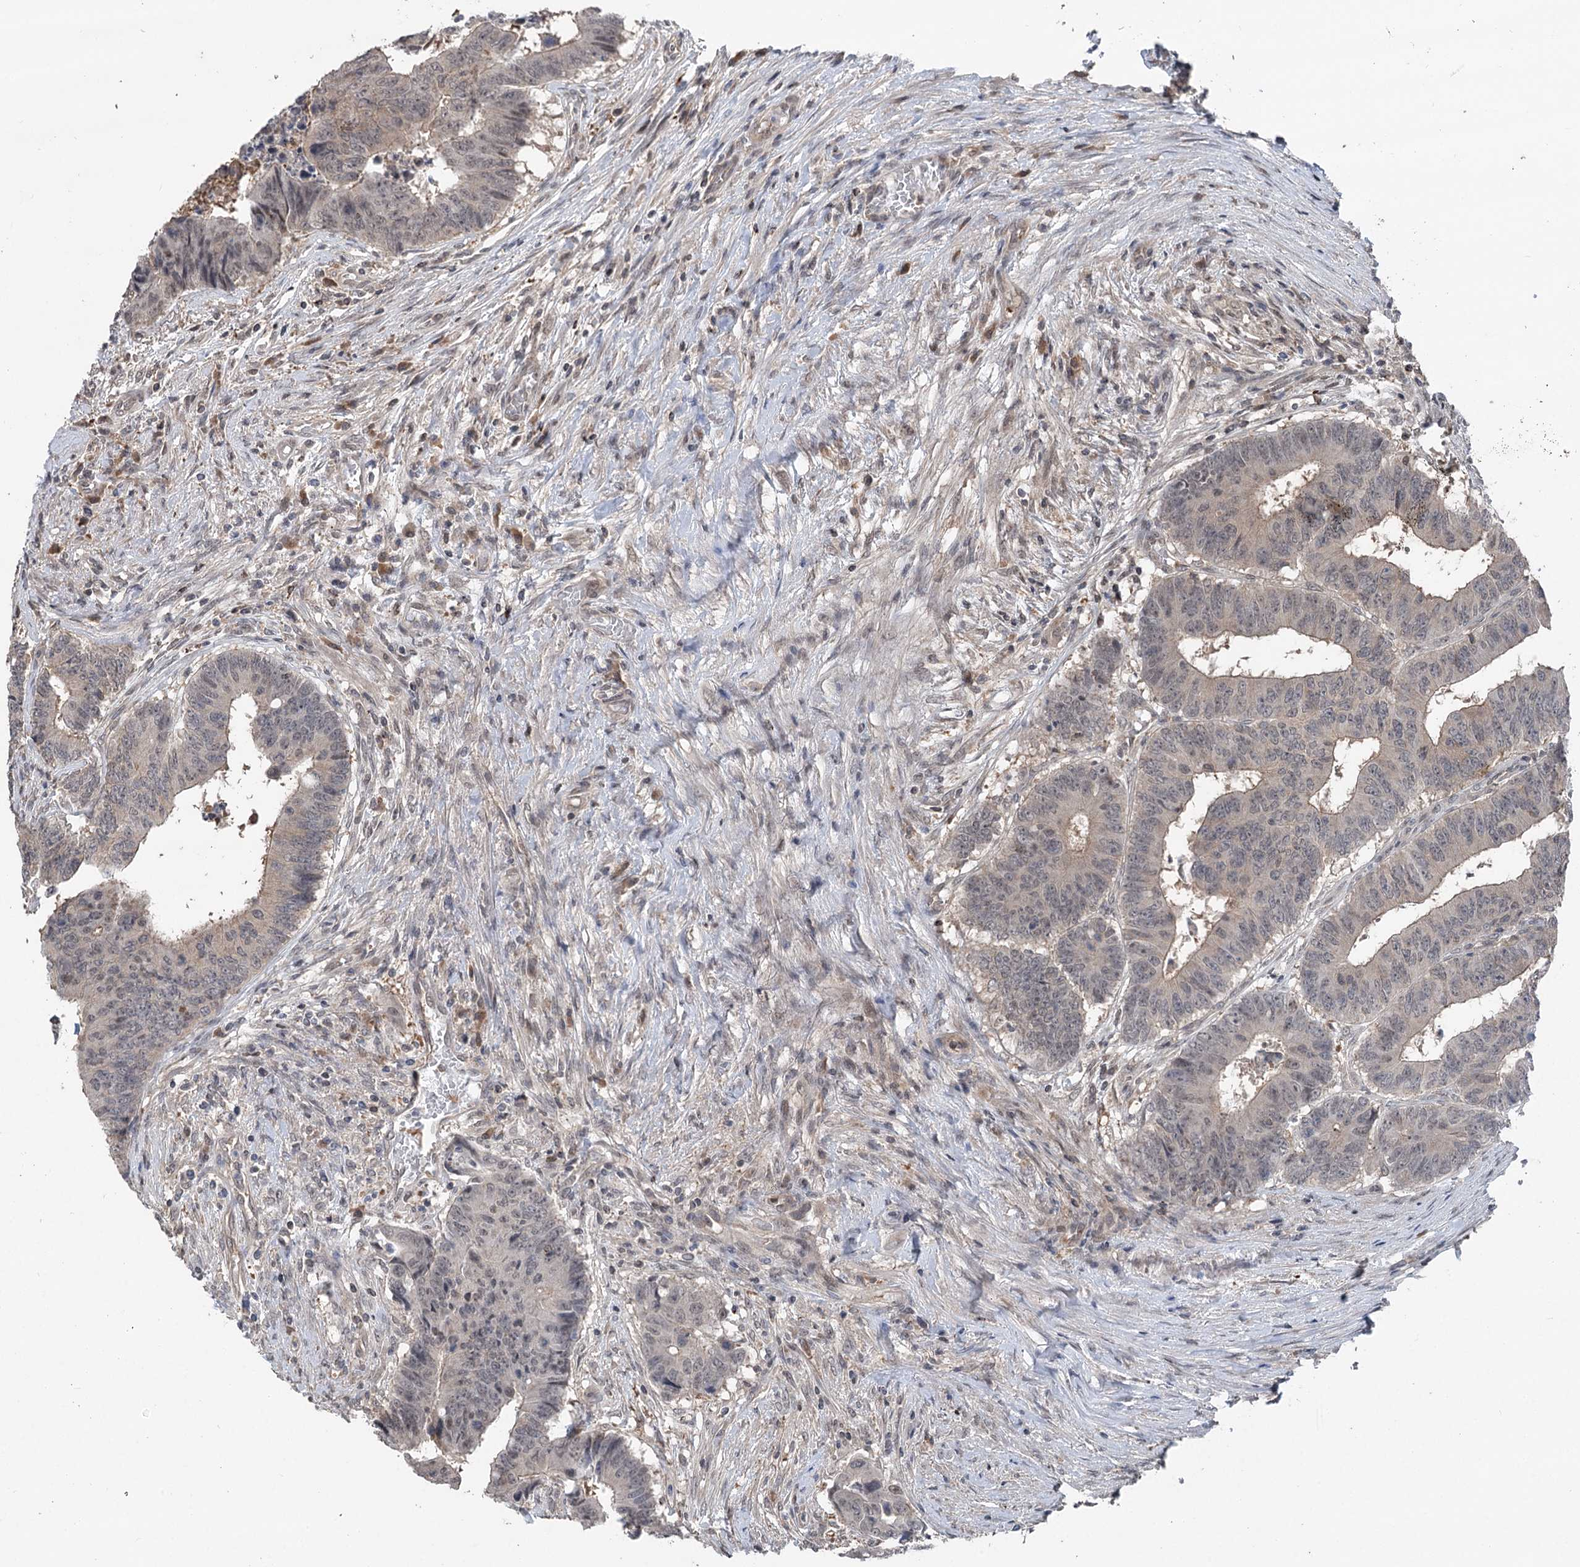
{"staining": {"intensity": "weak", "quantity": "<25%", "location": "cytoplasmic/membranous"}, "tissue": "colorectal cancer", "cell_type": "Tumor cells", "image_type": "cancer", "snomed": [{"axis": "morphology", "description": "Adenocarcinoma, NOS"}, {"axis": "topography", "description": "Rectum"}], "caption": "The photomicrograph demonstrates no significant expression in tumor cells of adenocarcinoma (colorectal).", "gene": "CCSER2", "patient": {"sex": "male", "age": 84}}